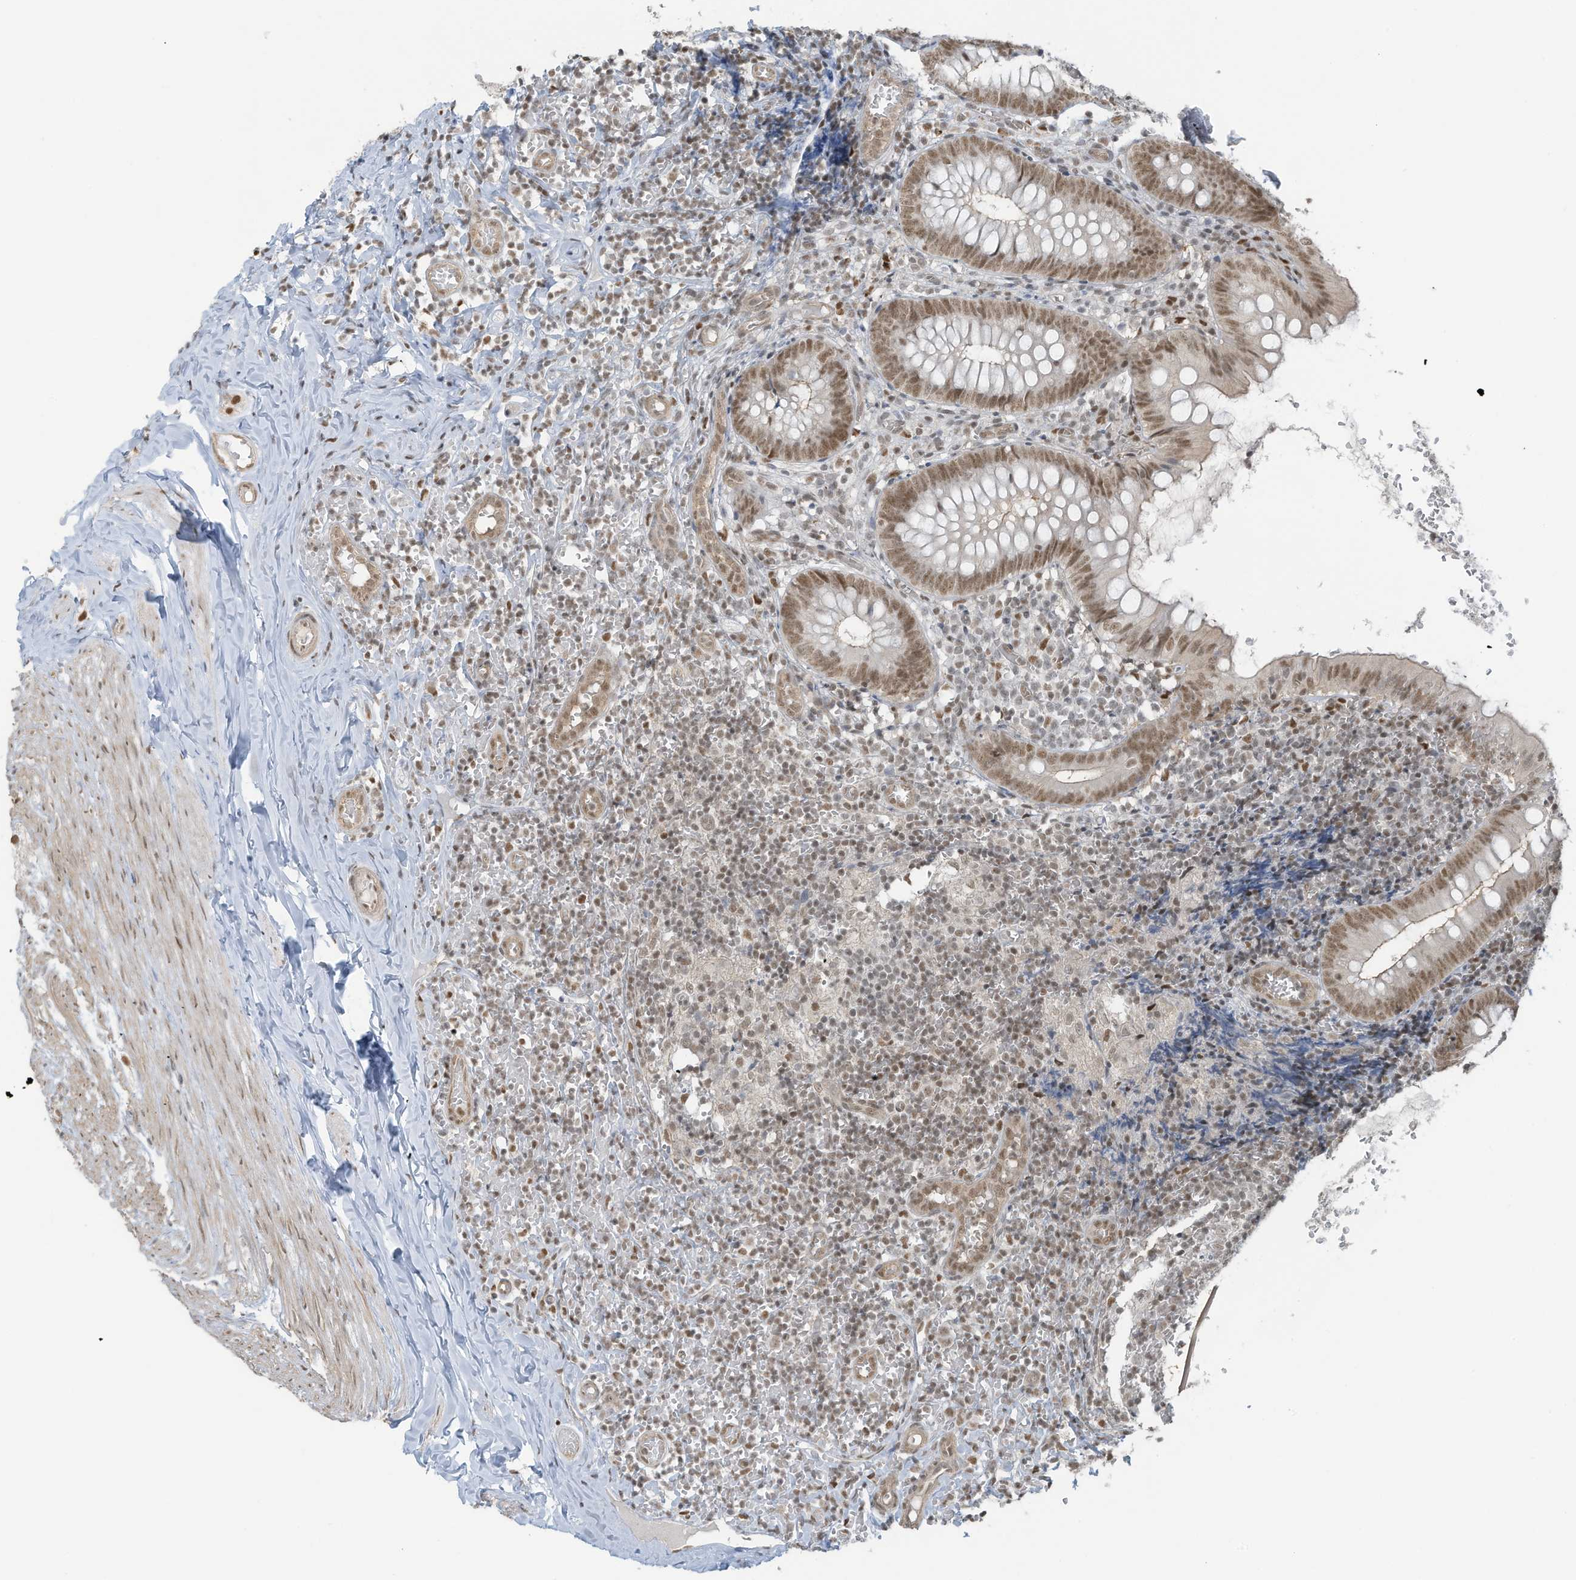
{"staining": {"intensity": "moderate", "quantity": ">75%", "location": "nuclear"}, "tissue": "appendix", "cell_type": "Glandular cells", "image_type": "normal", "snomed": [{"axis": "morphology", "description": "Normal tissue, NOS"}, {"axis": "topography", "description": "Appendix"}], "caption": "This micrograph demonstrates immunohistochemistry (IHC) staining of benign human appendix, with medium moderate nuclear positivity in approximately >75% of glandular cells.", "gene": "DBR1", "patient": {"sex": "male", "age": 8}}